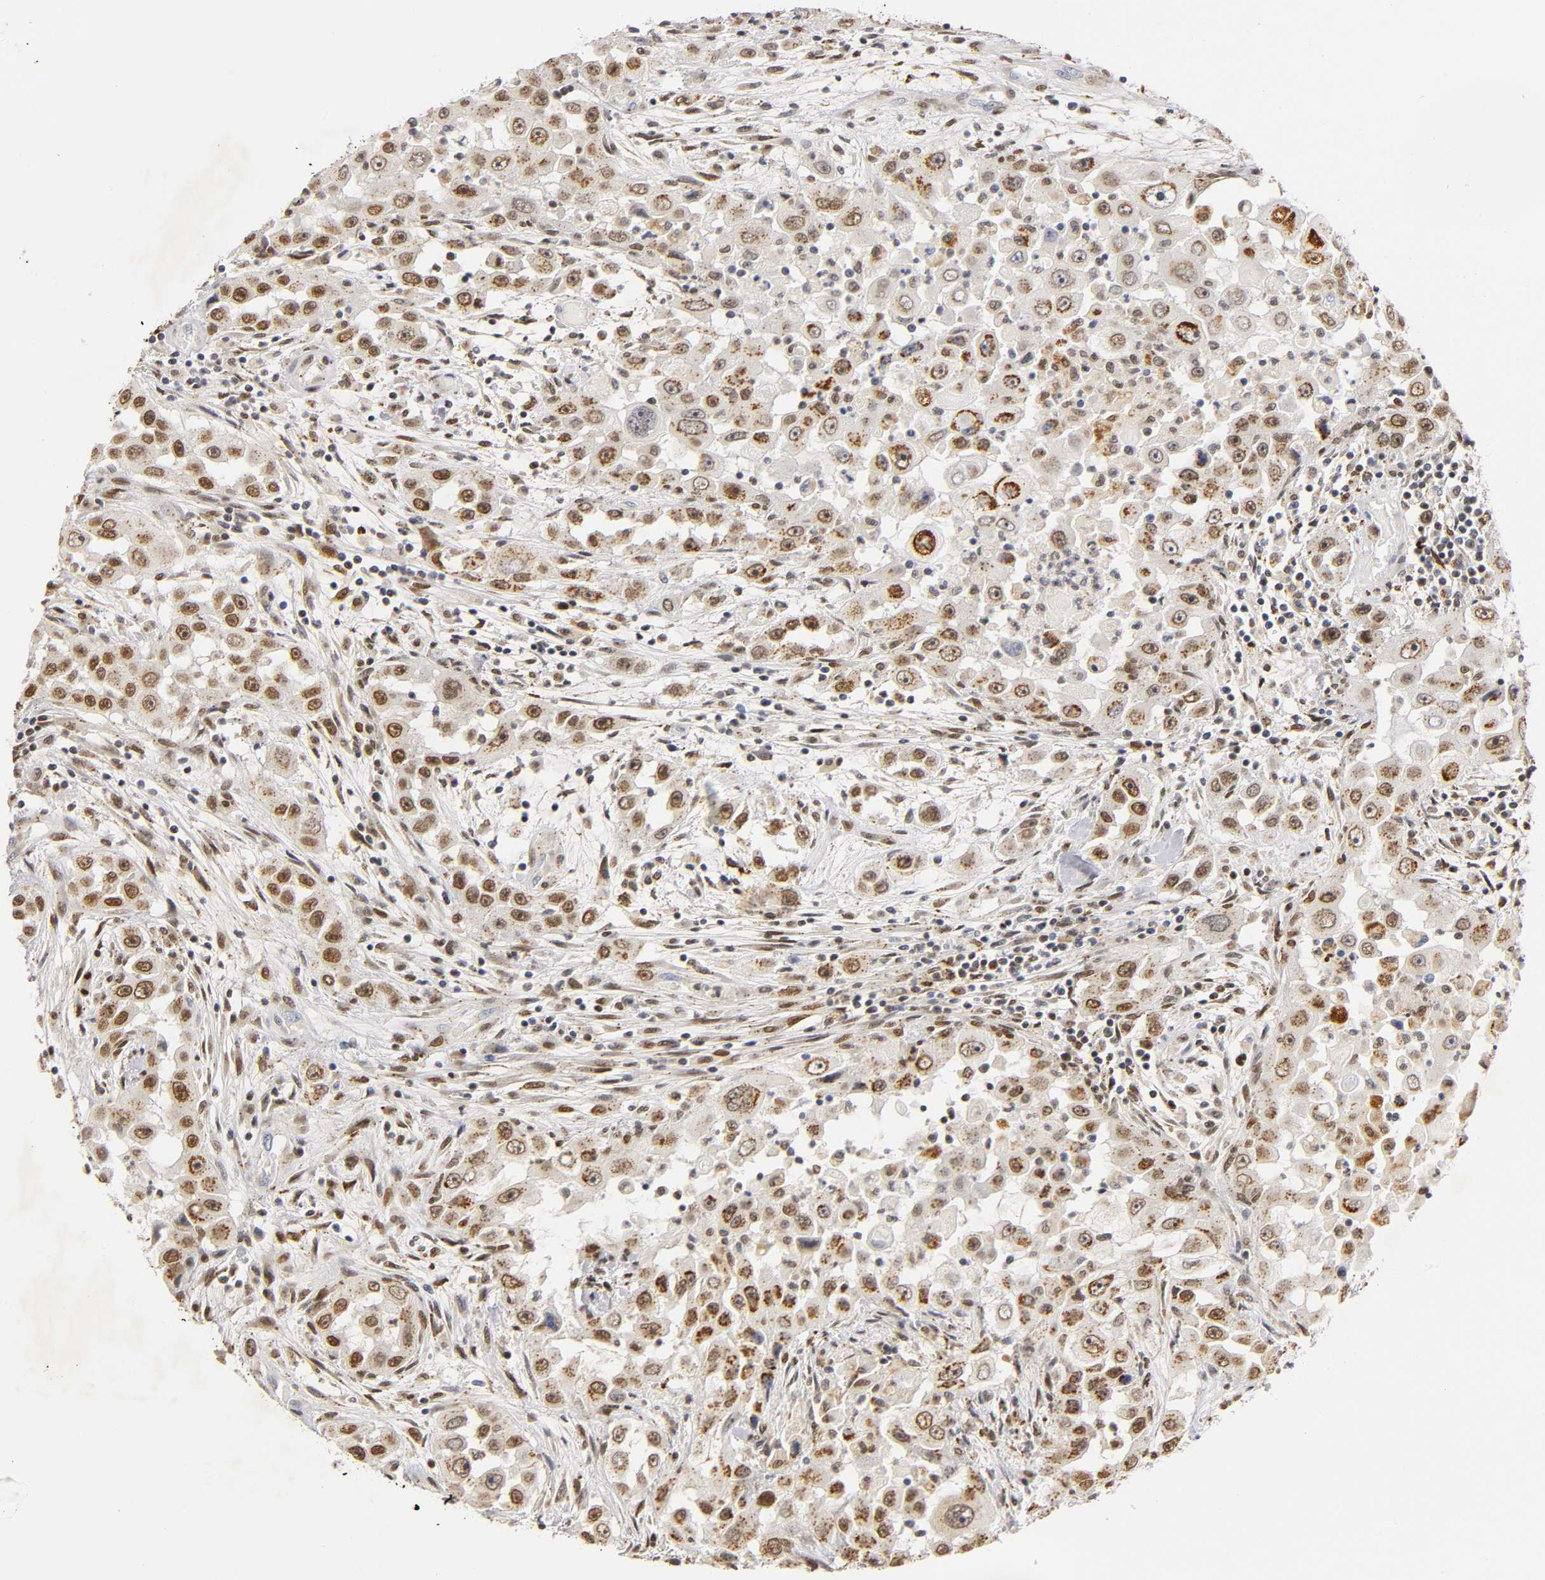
{"staining": {"intensity": "moderate", "quantity": ">75%", "location": "cytoplasmic/membranous,nuclear"}, "tissue": "head and neck cancer", "cell_type": "Tumor cells", "image_type": "cancer", "snomed": [{"axis": "morphology", "description": "Carcinoma, NOS"}, {"axis": "topography", "description": "Head-Neck"}], "caption": "Immunohistochemistry (IHC) of human carcinoma (head and neck) reveals medium levels of moderate cytoplasmic/membranous and nuclear expression in about >75% of tumor cells. (DAB (3,3'-diaminobenzidine) IHC with brightfield microscopy, high magnification).", "gene": "RUNX1", "patient": {"sex": "male", "age": 87}}